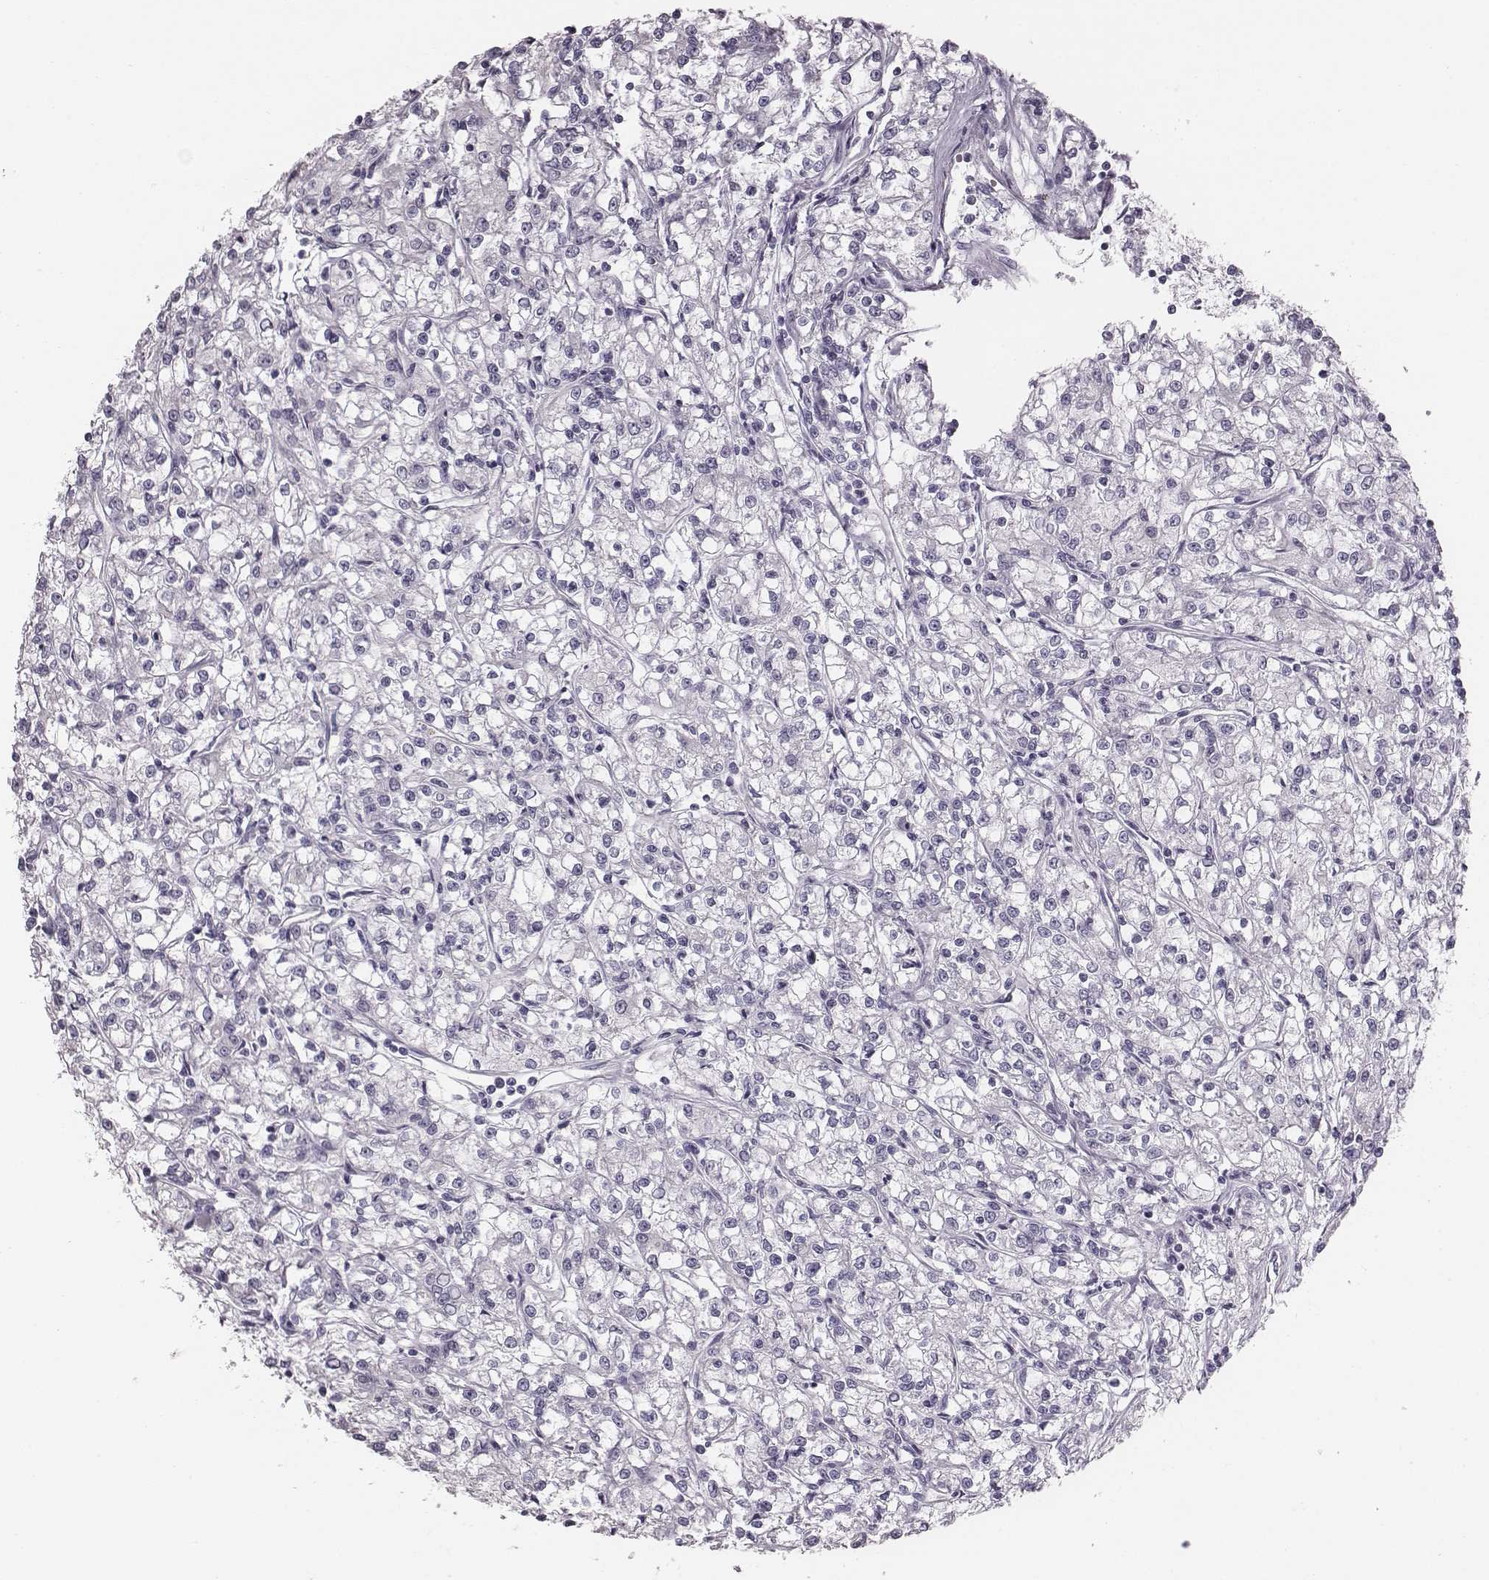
{"staining": {"intensity": "negative", "quantity": "none", "location": "none"}, "tissue": "renal cancer", "cell_type": "Tumor cells", "image_type": "cancer", "snomed": [{"axis": "morphology", "description": "Adenocarcinoma, NOS"}, {"axis": "topography", "description": "Kidney"}], "caption": "Tumor cells are negative for brown protein staining in renal adenocarcinoma.", "gene": "CRISP1", "patient": {"sex": "female", "age": 59}}